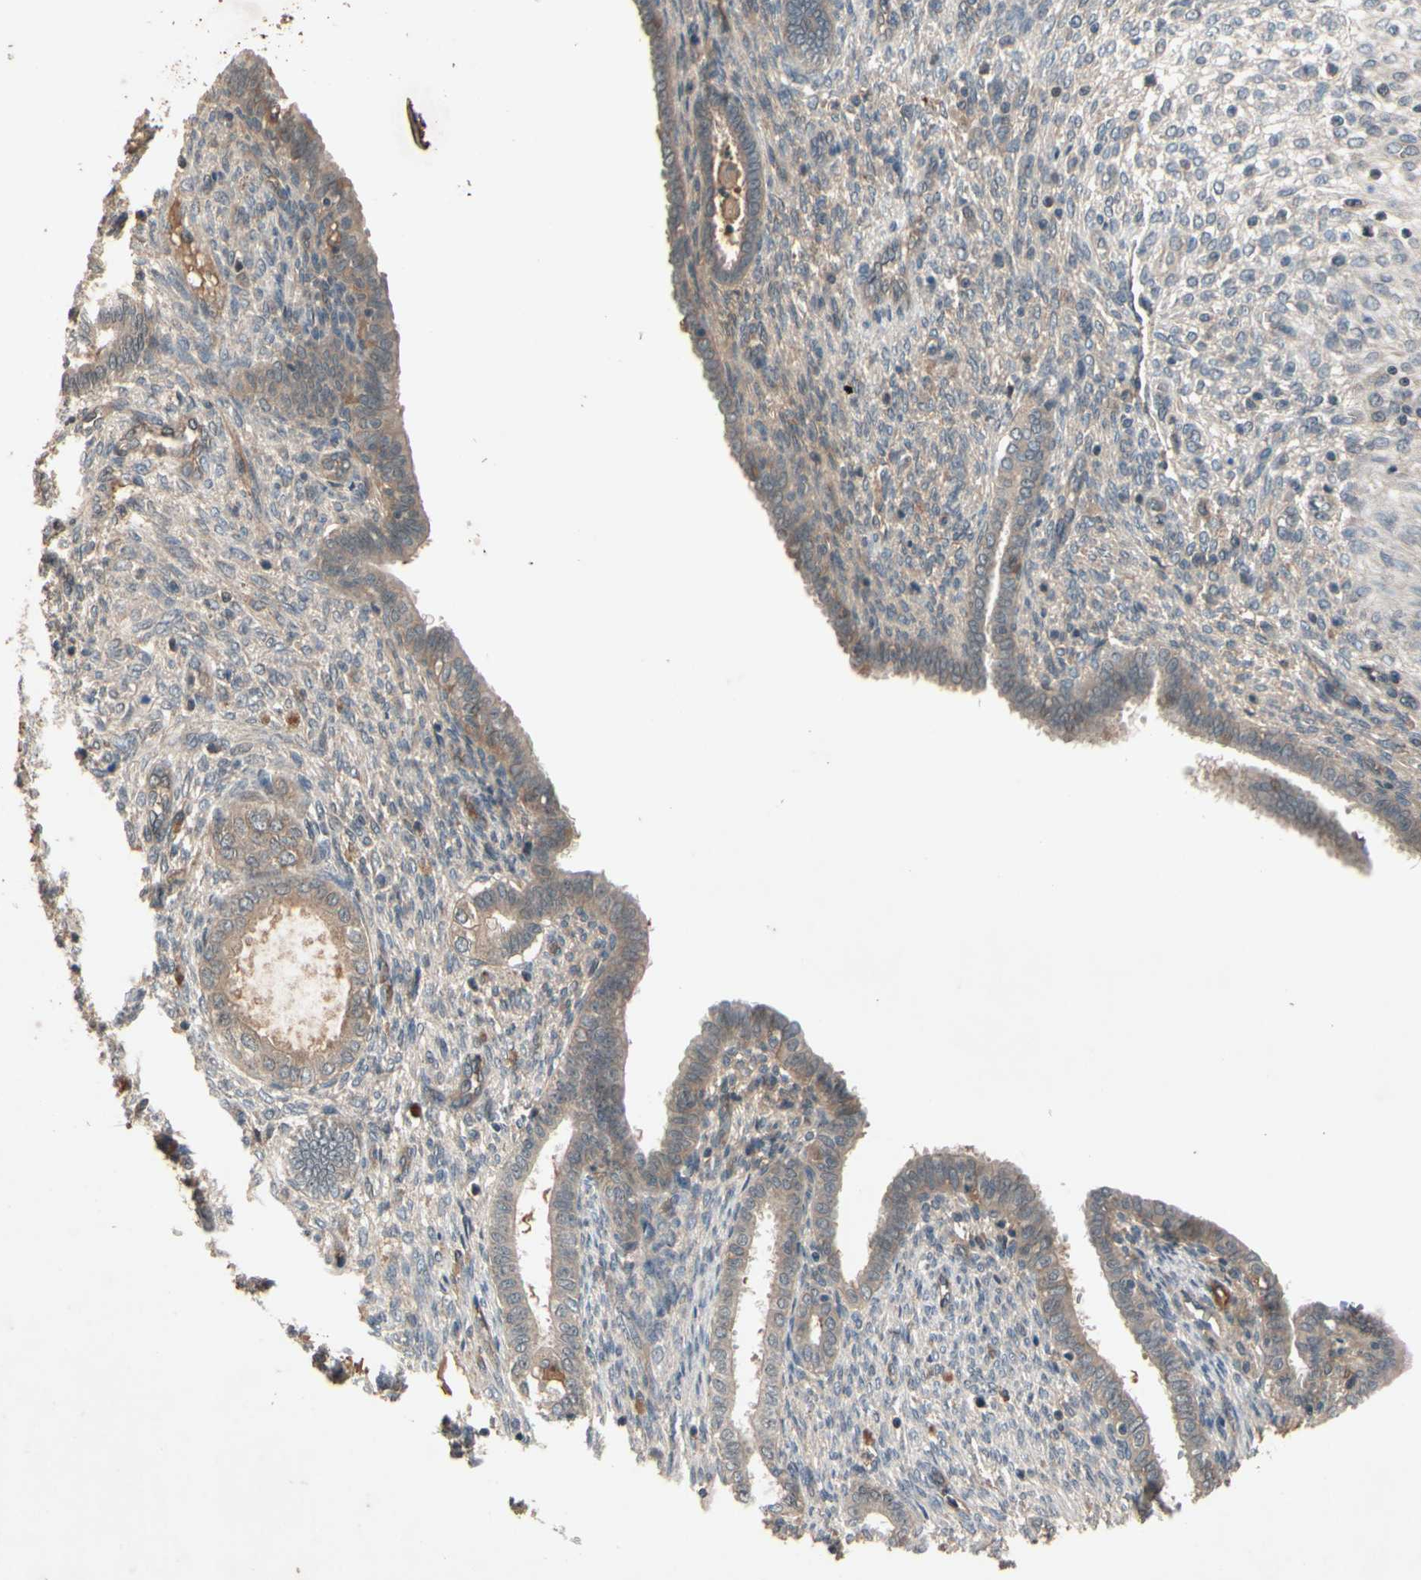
{"staining": {"intensity": "weak", "quantity": ">75%", "location": "cytoplasmic/membranous"}, "tissue": "endometrium", "cell_type": "Cells in endometrial stroma", "image_type": "normal", "snomed": [{"axis": "morphology", "description": "Normal tissue, NOS"}, {"axis": "topography", "description": "Endometrium"}], "caption": "Protein expression by immunohistochemistry (IHC) reveals weak cytoplasmic/membranous staining in approximately >75% of cells in endometrial stroma in benign endometrium. (brown staining indicates protein expression, while blue staining denotes nuclei).", "gene": "NSF", "patient": {"sex": "female", "age": 72}}